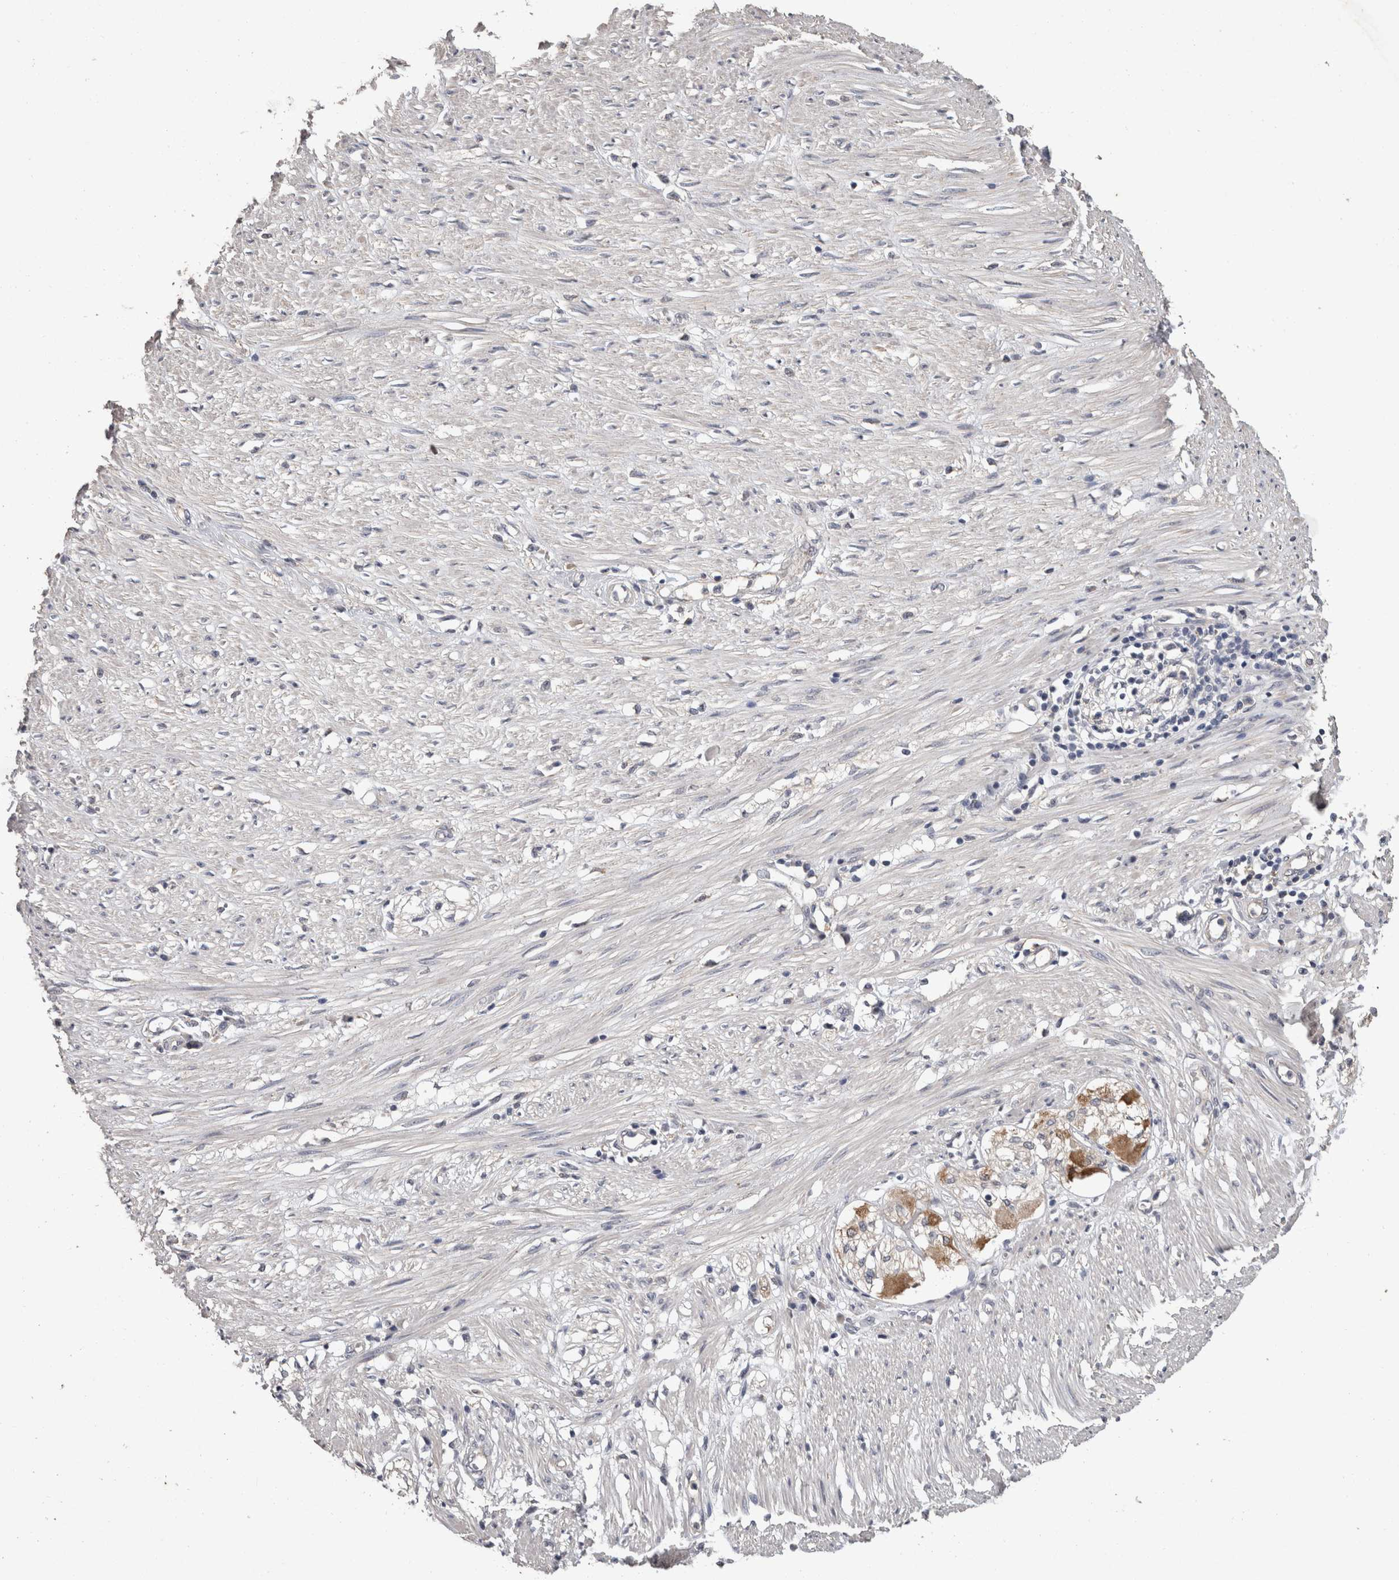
{"staining": {"intensity": "moderate", "quantity": "25%-75%", "location": "cytoplasmic/membranous"}, "tissue": "adipose tissue", "cell_type": "Adipocytes", "image_type": "normal", "snomed": [{"axis": "morphology", "description": "Normal tissue, NOS"}, {"axis": "morphology", "description": "Adenocarcinoma, NOS"}, {"axis": "topography", "description": "Colon"}, {"axis": "topography", "description": "Peripheral nerve tissue"}], "caption": "Protein staining displays moderate cytoplasmic/membranous positivity in about 25%-75% of adipocytes in unremarkable adipose tissue. Immunohistochemistry stains the protein of interest in brown and the nuclei are stained blue.", "gene": "FHOD3", "patient": {"sex": "male", "age": 14}}